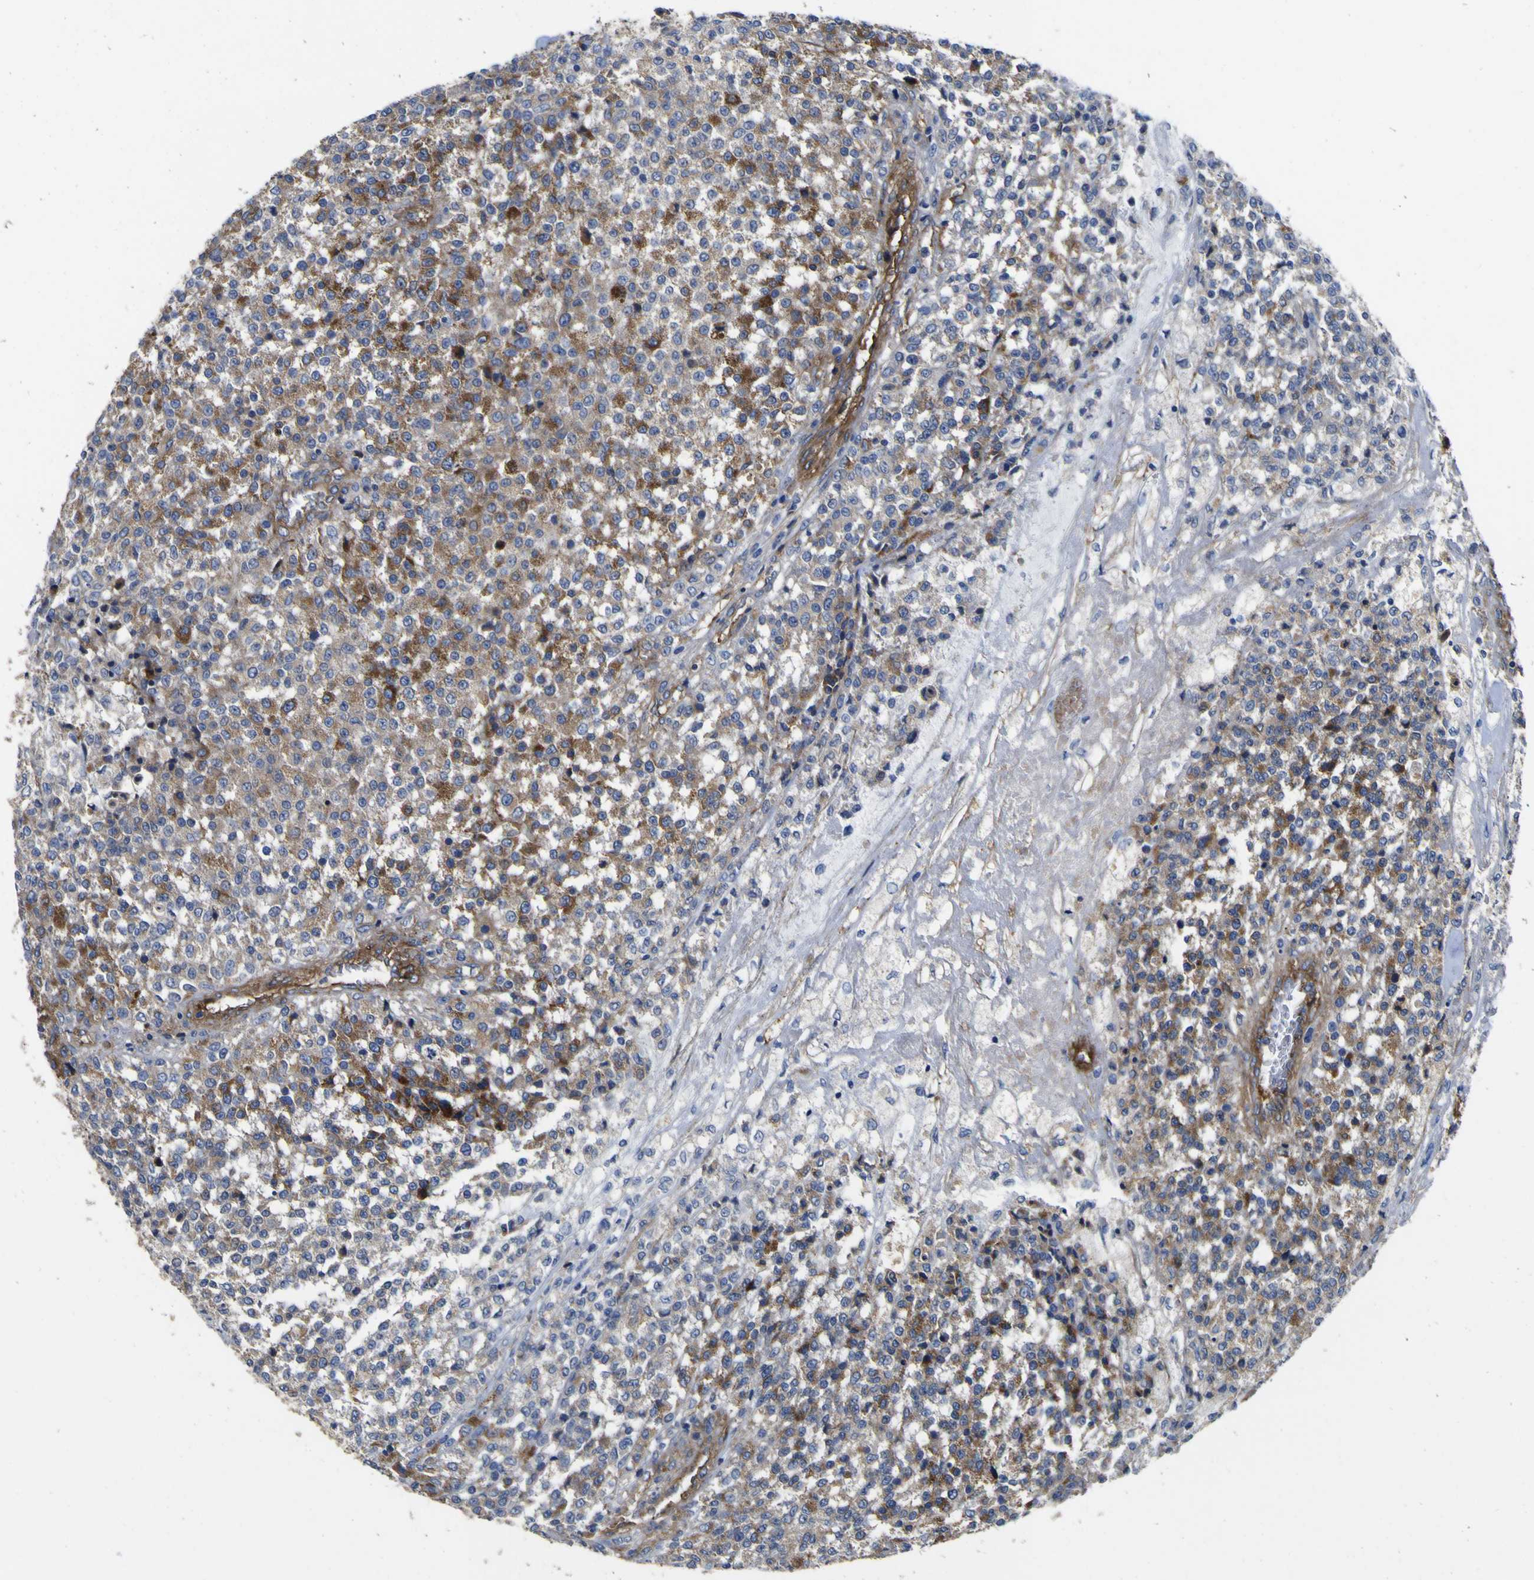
{"staining": {"intensity": "moderate", "quantity": "25%-75%", "location": "cytoplasmic/membranous"}, "tissue": "testis cancer", "cell_type": "Tumor cells", "image_type": "cancer", "snomed": [{"axis": "morphology", "description": "Seminoma, NOS"}, {"axis": "topography", "description": "Testis"}], "caption": "Immunohistochemical staining of human testis seminoma exhibits medium levels of moderate cytoplasmic/membranous staining in approximately 25%-75% of tumor cells.", "gene": "CD151", "patient": {"sex": "male", "age": 59}}